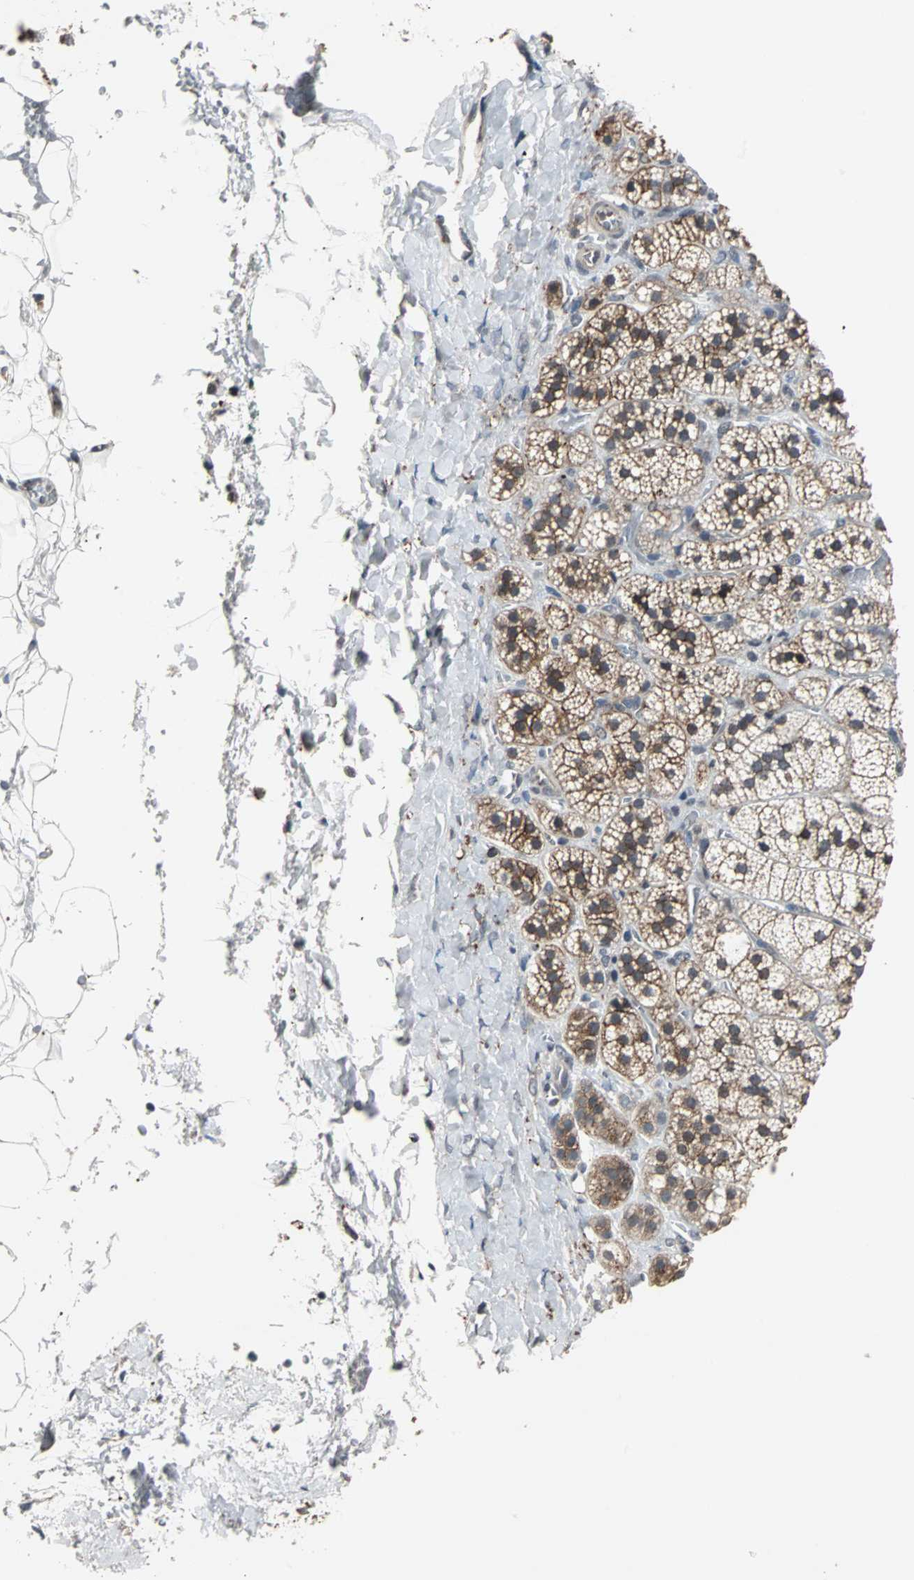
{"staining": {"intensity": "moderate", "quantity": ">75%", "location": "cytoplasmic/membranous"}, "tissue": "adrenal gland", "cell_type": "Glandular cells", "image_type": "normal", "snomed": [{"axis": "morphology", "description": "Normal tissue, NOS"}, {"axis": "topography", "description": "Adrenal gland"}], "caption": "Protein staining reveals moderate cytoplasmic/membranous staining in about >75% of glandular cells in normal adrenal gland. (IHC, brightfield microscopy, high magnification).", "gene": "LSR", "patient": {"sex": "female", "age": 44}}